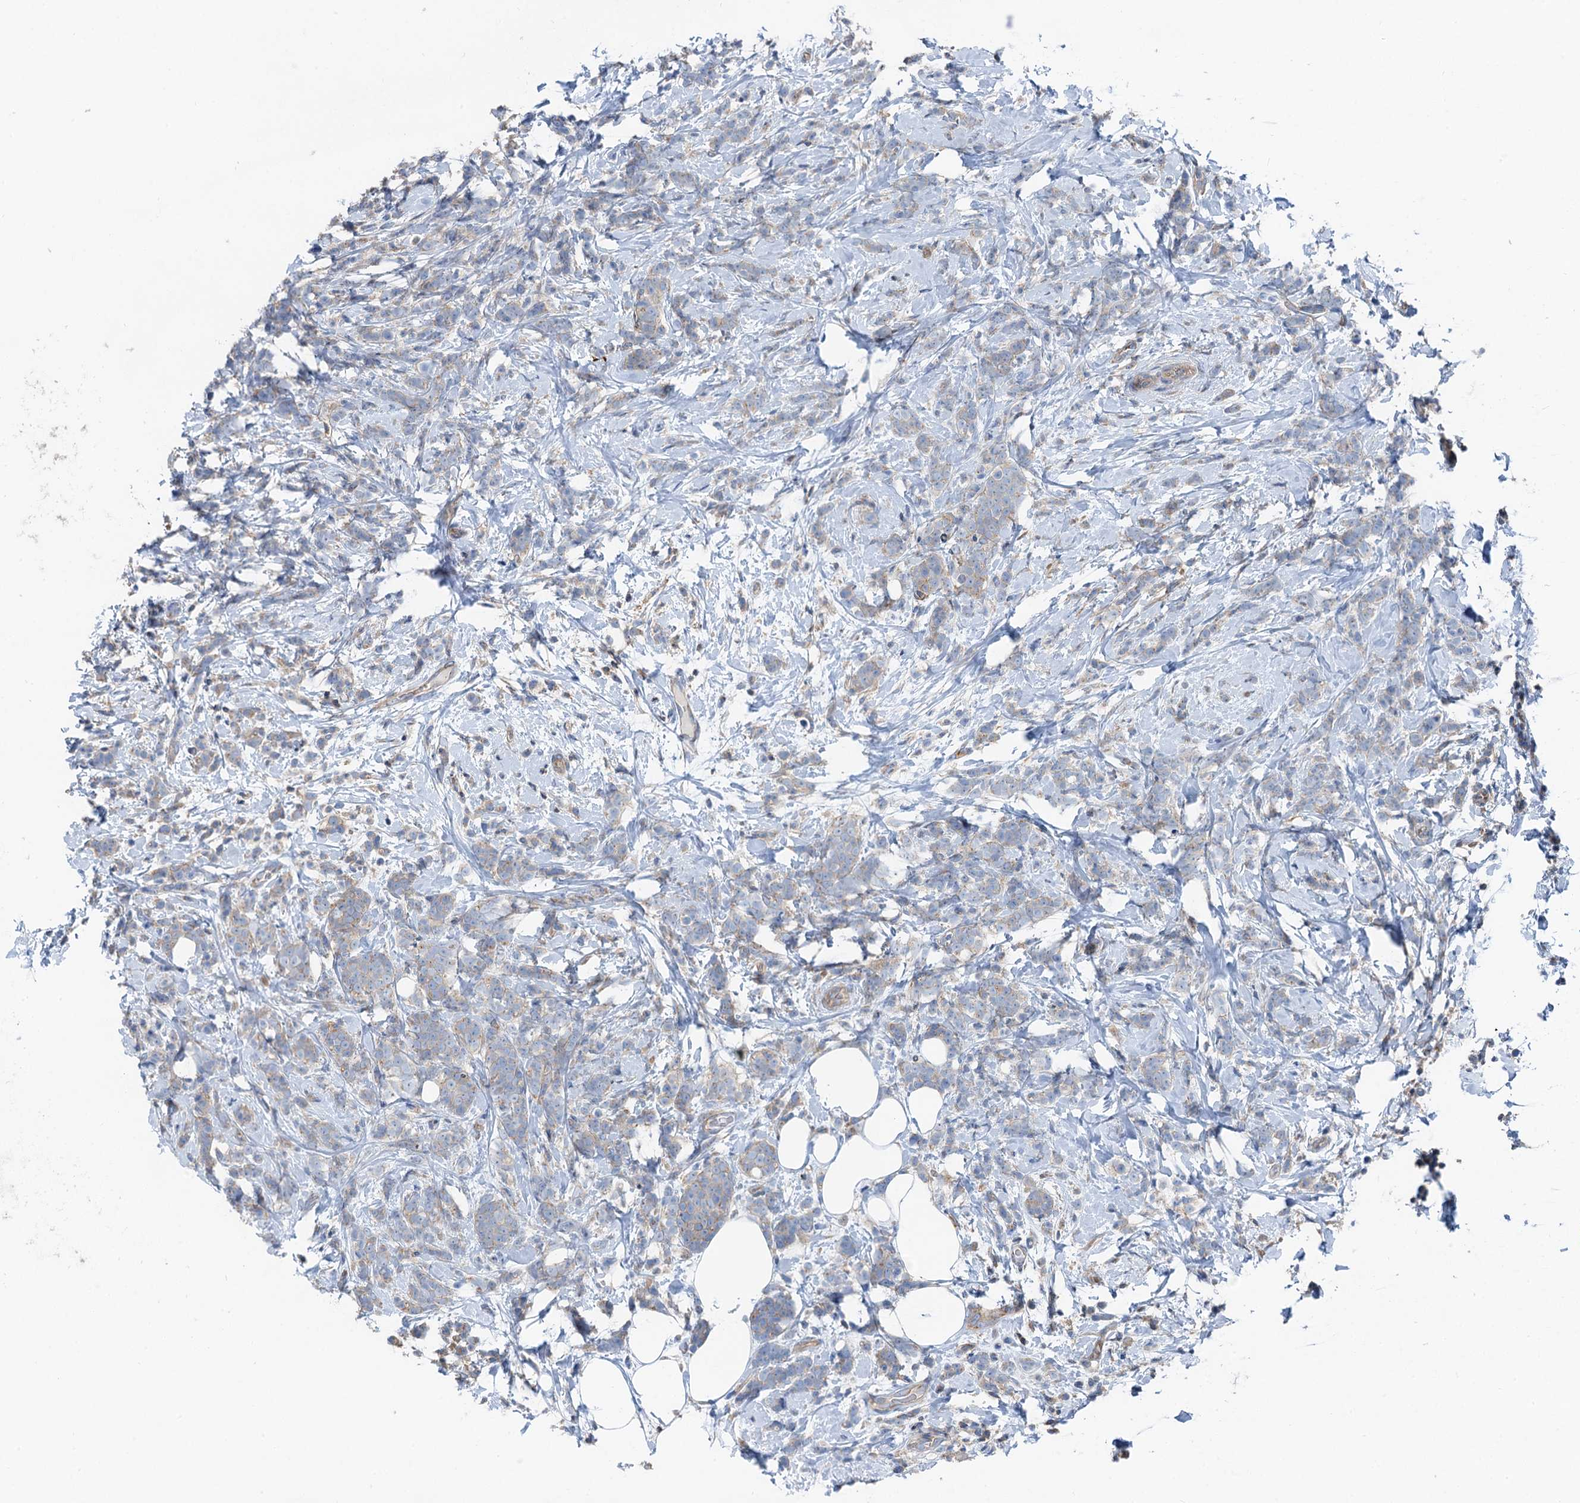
{"staining": {"intensity": "weak", "quantity": "<25%", "location": "cytoplasmic/membranous"}, "tissue": "breast cancer", "cell_type": "Tumor cells", "image_type": "cancer", "snomed": [{"axis": "morphology", "description": "Lobular carcinoma"}, {"axis": "topography", "description": "Breast"}], "caption": "DAB (3,3'-diaminobenzidine) immunohistochemical staining of human lobular carcinoma (breast) shows no significant positivity in tumor cells.", "gene": "ANKRD26", "patient": {"sex": "female", "age": 58}}